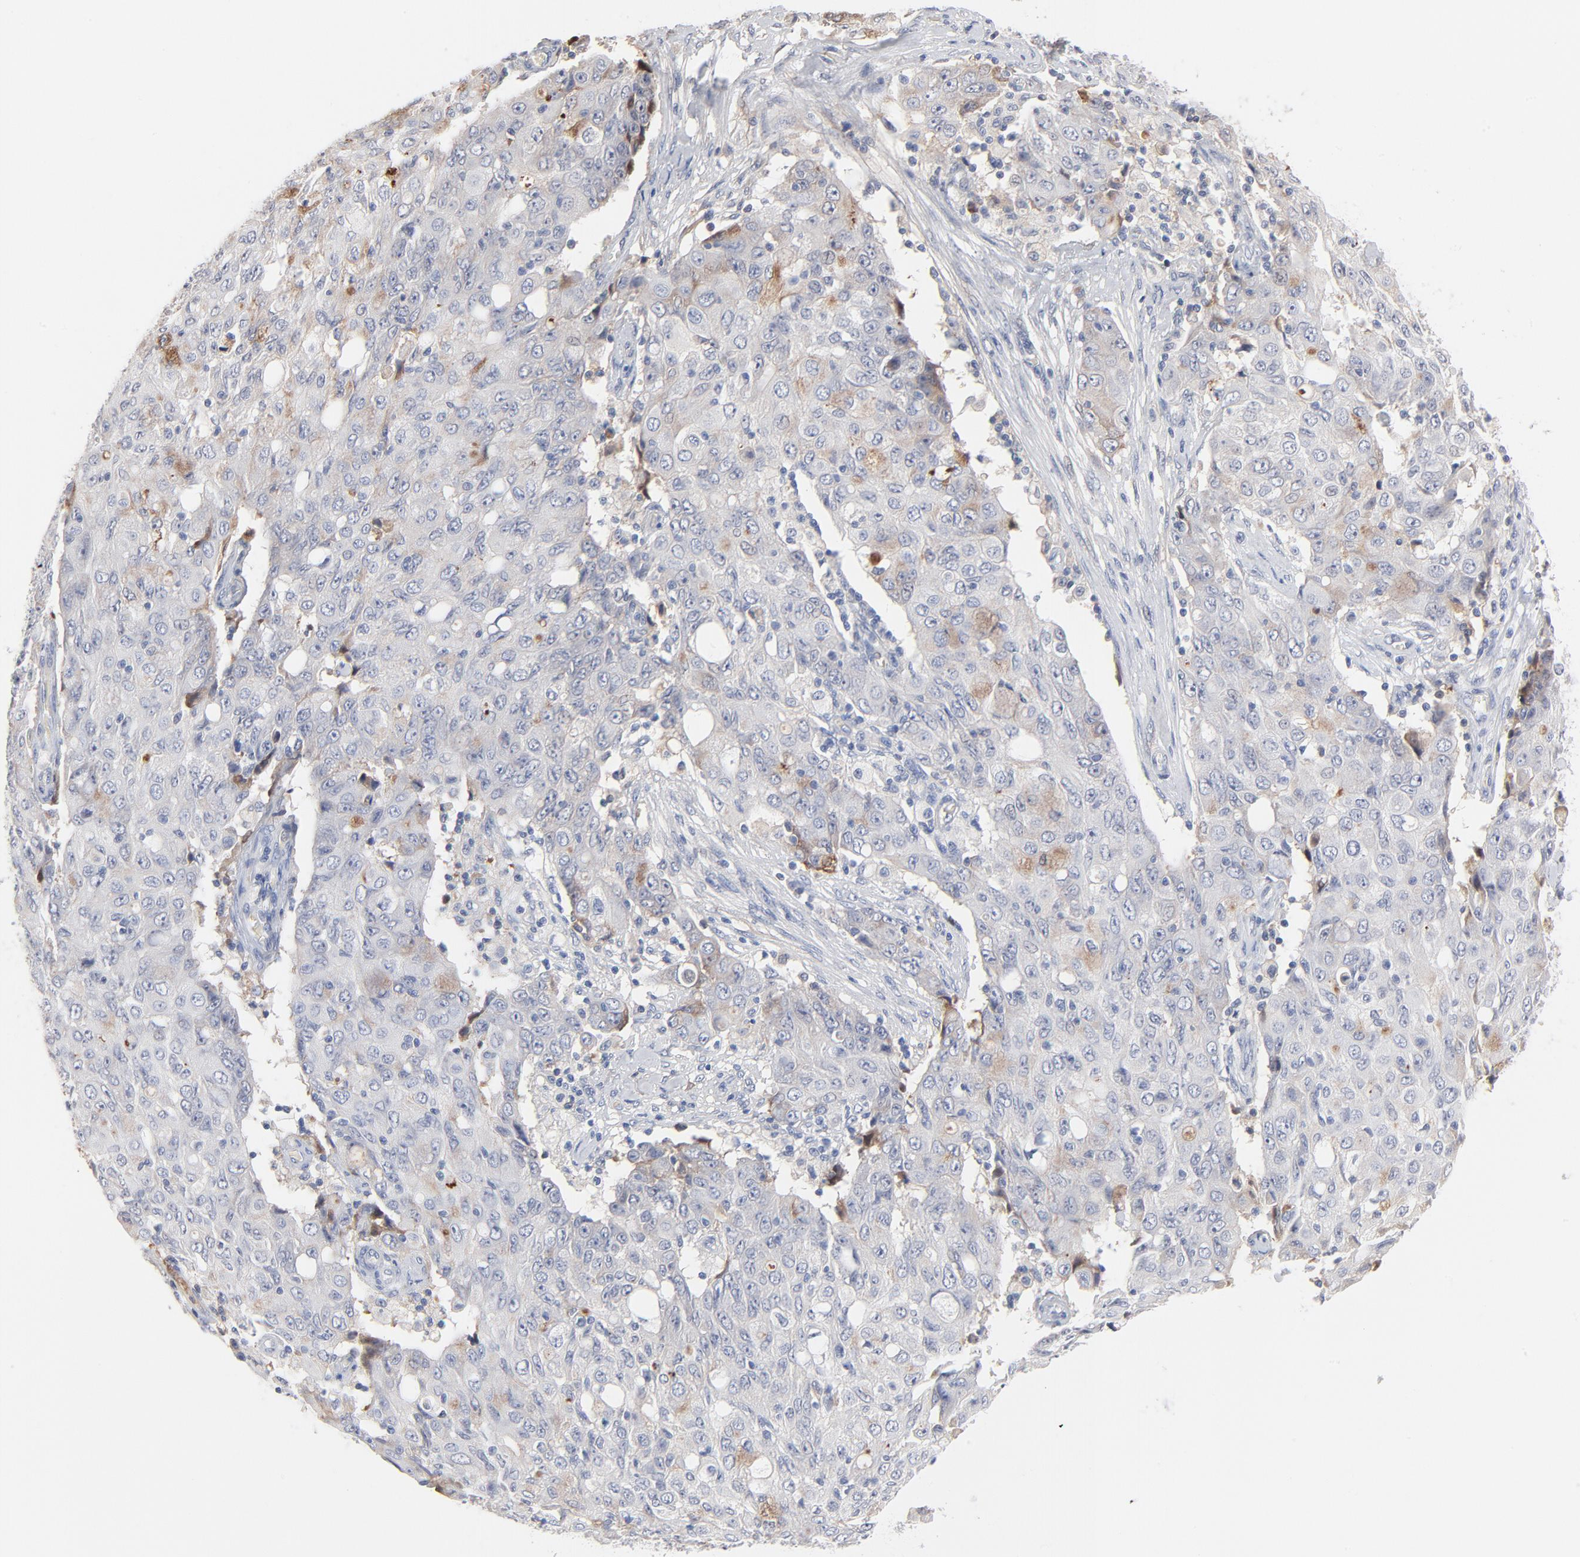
{"staining": {"intensity": "negative", "quantity": "none", "location": "none"}, "tissue": "ovarian cancer", "cell_type": "Tumor cells", "image_type": "cancer", "snomed": [{"axis": "morphology", "description": "Carcinoma, endometroid"}, {"axis": "topography", "description": "Ovary"}], "caption": "The photomicrograph shows no significant positivity in tumor cells of ovarian endometroid carcinoma. (DAB (3,3'-diaminobenzidine) immunohistochemistry (IHC) visualized using brightfield microscopy, high magnification).", "gene": "SERPINA4", "patient": {"sex": "female", "age": 42}}